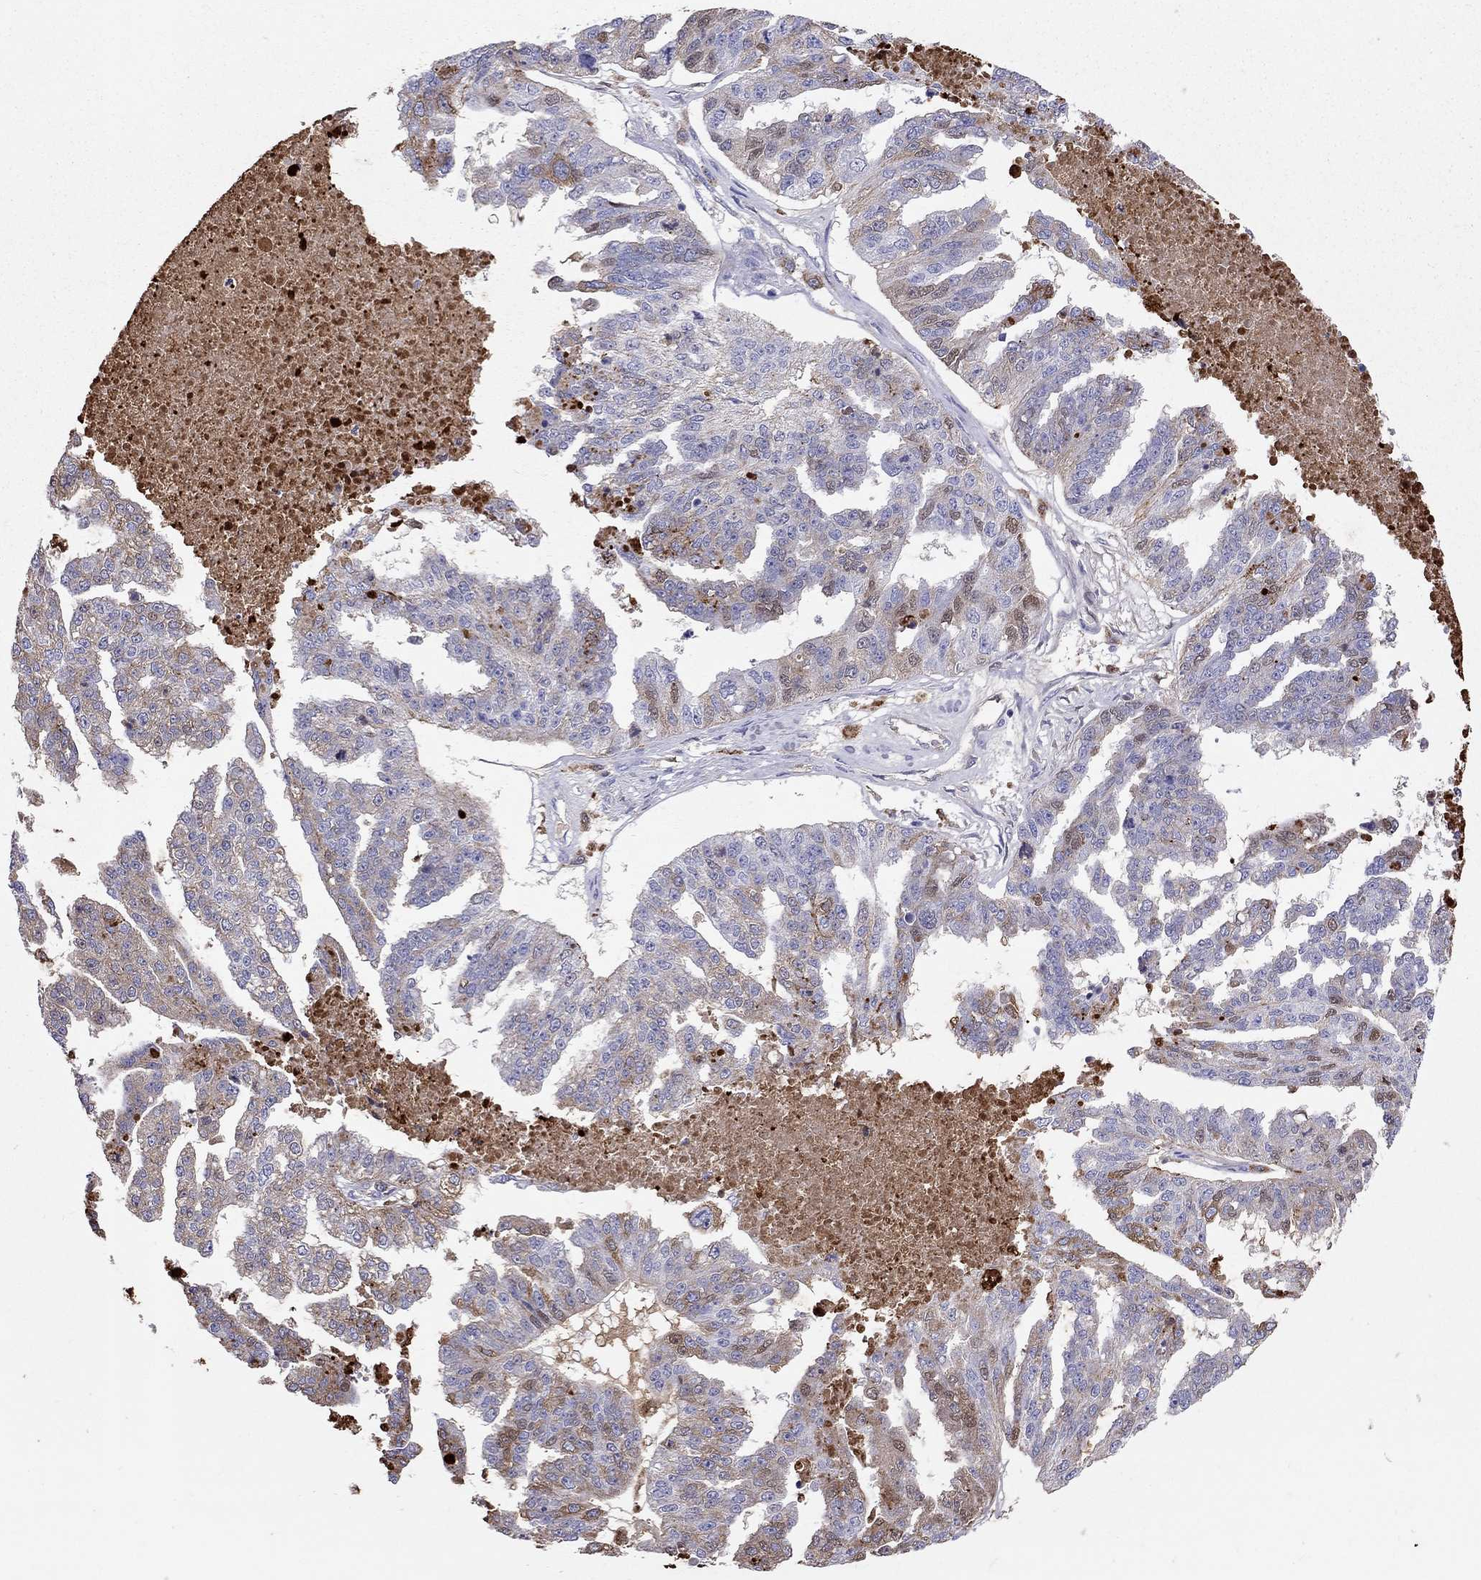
{"staining": {"intensity": "moderate", "quantity": "<25%", "location": "cytoplasmic/membranous,nuclear"}, "tissue": "ovarian cancer", "cell_type": "Tumor cells", "image_type": "cancer", "snomed": [{"axis": "morphology", "description": "Cystadenocarcinoma, serous, NOS"}, {"axis": "topography", "description": "Ovary"}], "caption": "Ovarian serous cystadenocarcinoma tissue shows moderate cytoplasmic/membranous and nuclear positivity in about <25% of tumor cells The staining was performed using DAB to visualize the protein expression in brown, while the nuclei were stained in blue with hematoxylin (Magnification: 20x).", "gene": "SERPINA3", "patient": {"sex": "female", "age": 58}}